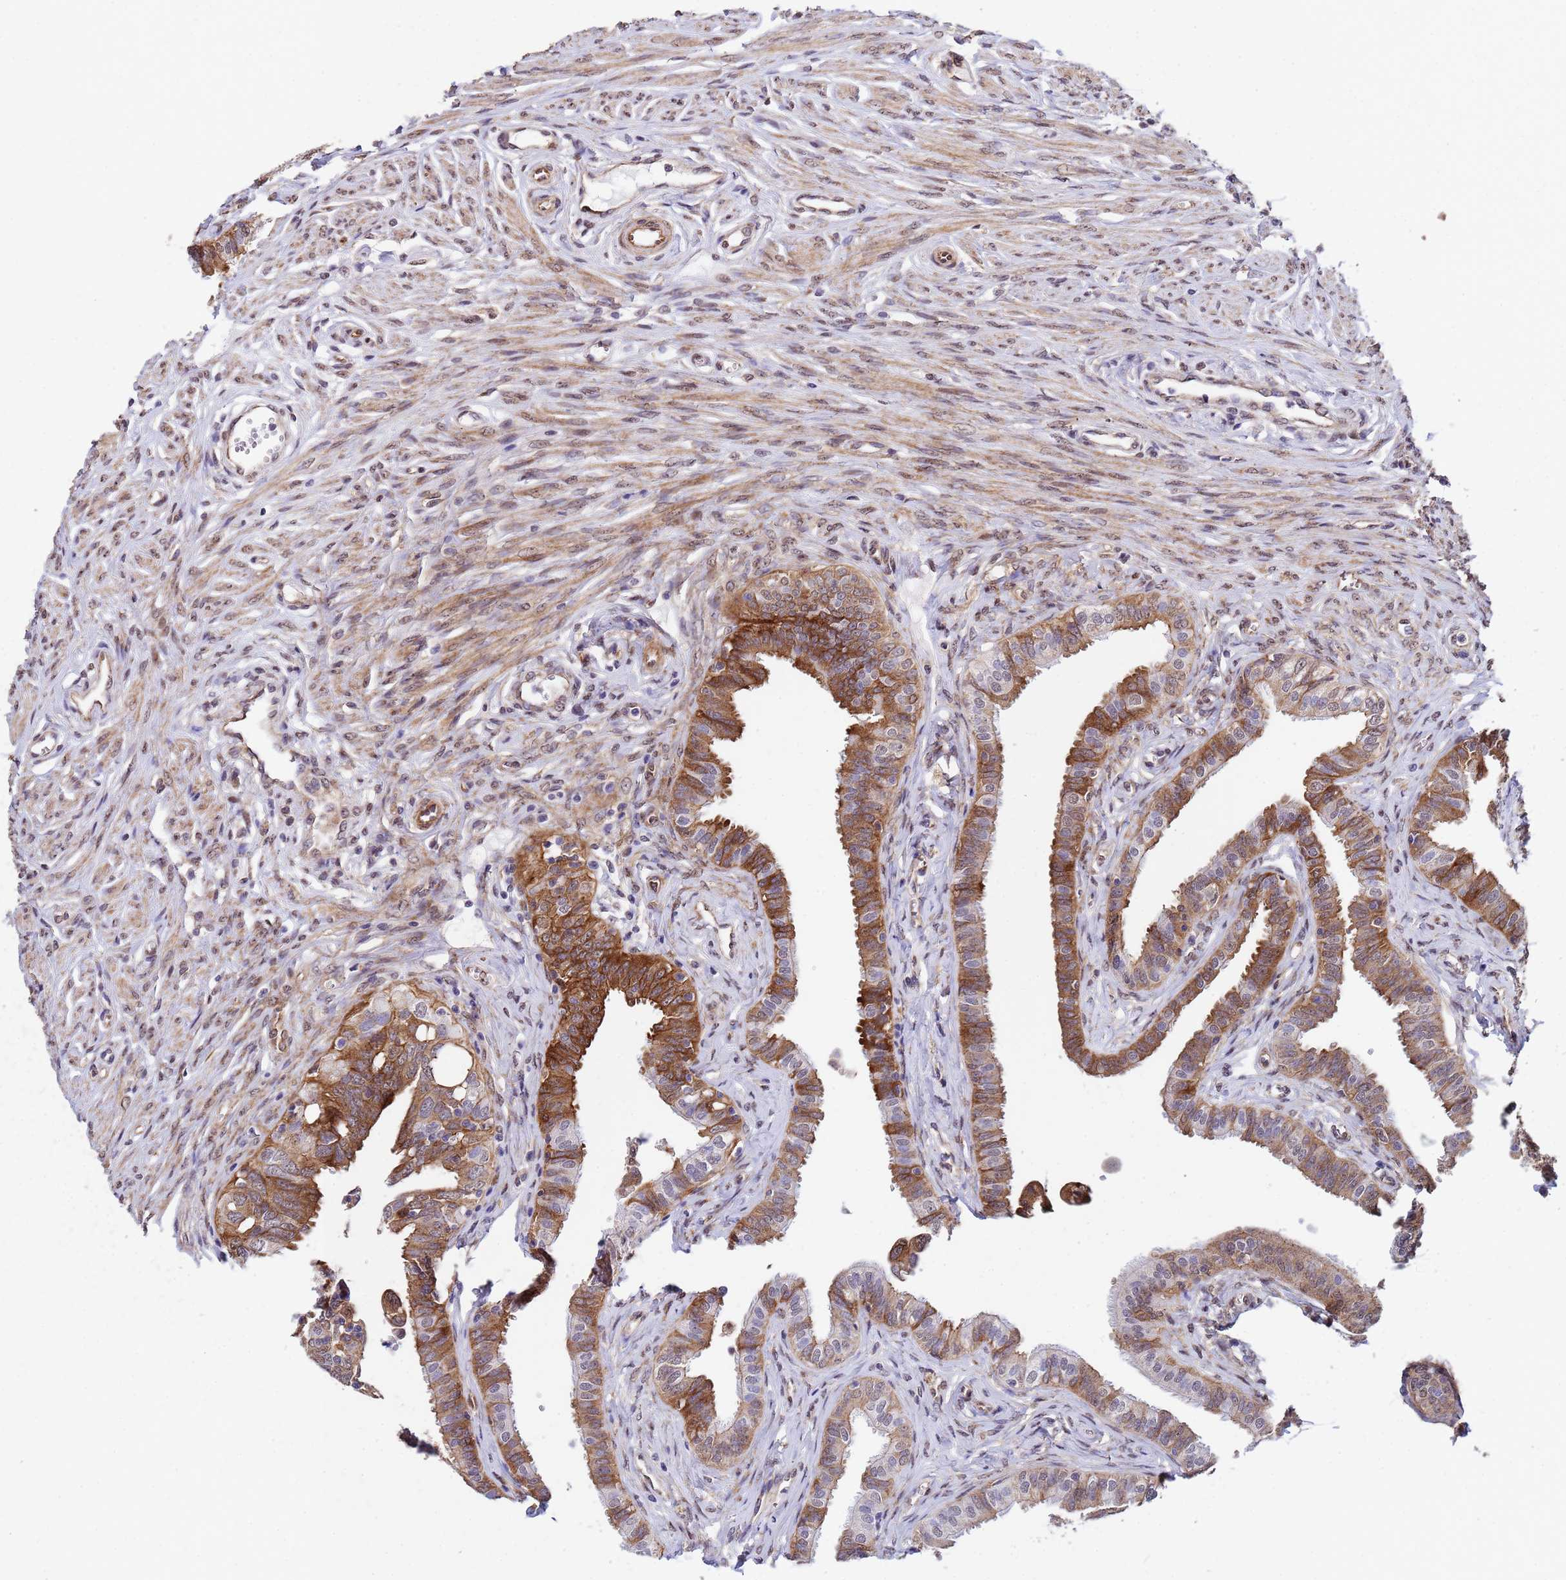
{"staining": {"intensity": "strong", "quantity": ">75%", "location": "cytoplasmic/membranous"}, "tissue": "fallopian tube", "cell_type": "Glandular cells", "image_type": "normal", "snomed": [{"axis": "morphology", "description": "Normal tissue, NOS"}, {"axis": "morphology", "description": "Carcinoma, NOS"}, {"axis": "topography", "description": "Fallopian tube"}, {"axis": "topography", "description": "Ovary"}], "caption": "Immunohistochemistry (IHC) histopathology image of benign human fallopian tube stained for a protein (brown), which demonstrates high levels of strong cytoplasmic/membranous staining in about >75% of glandular cells.", "gene": "TRIP6", "patient": {"sex": "female", "age": 59}}